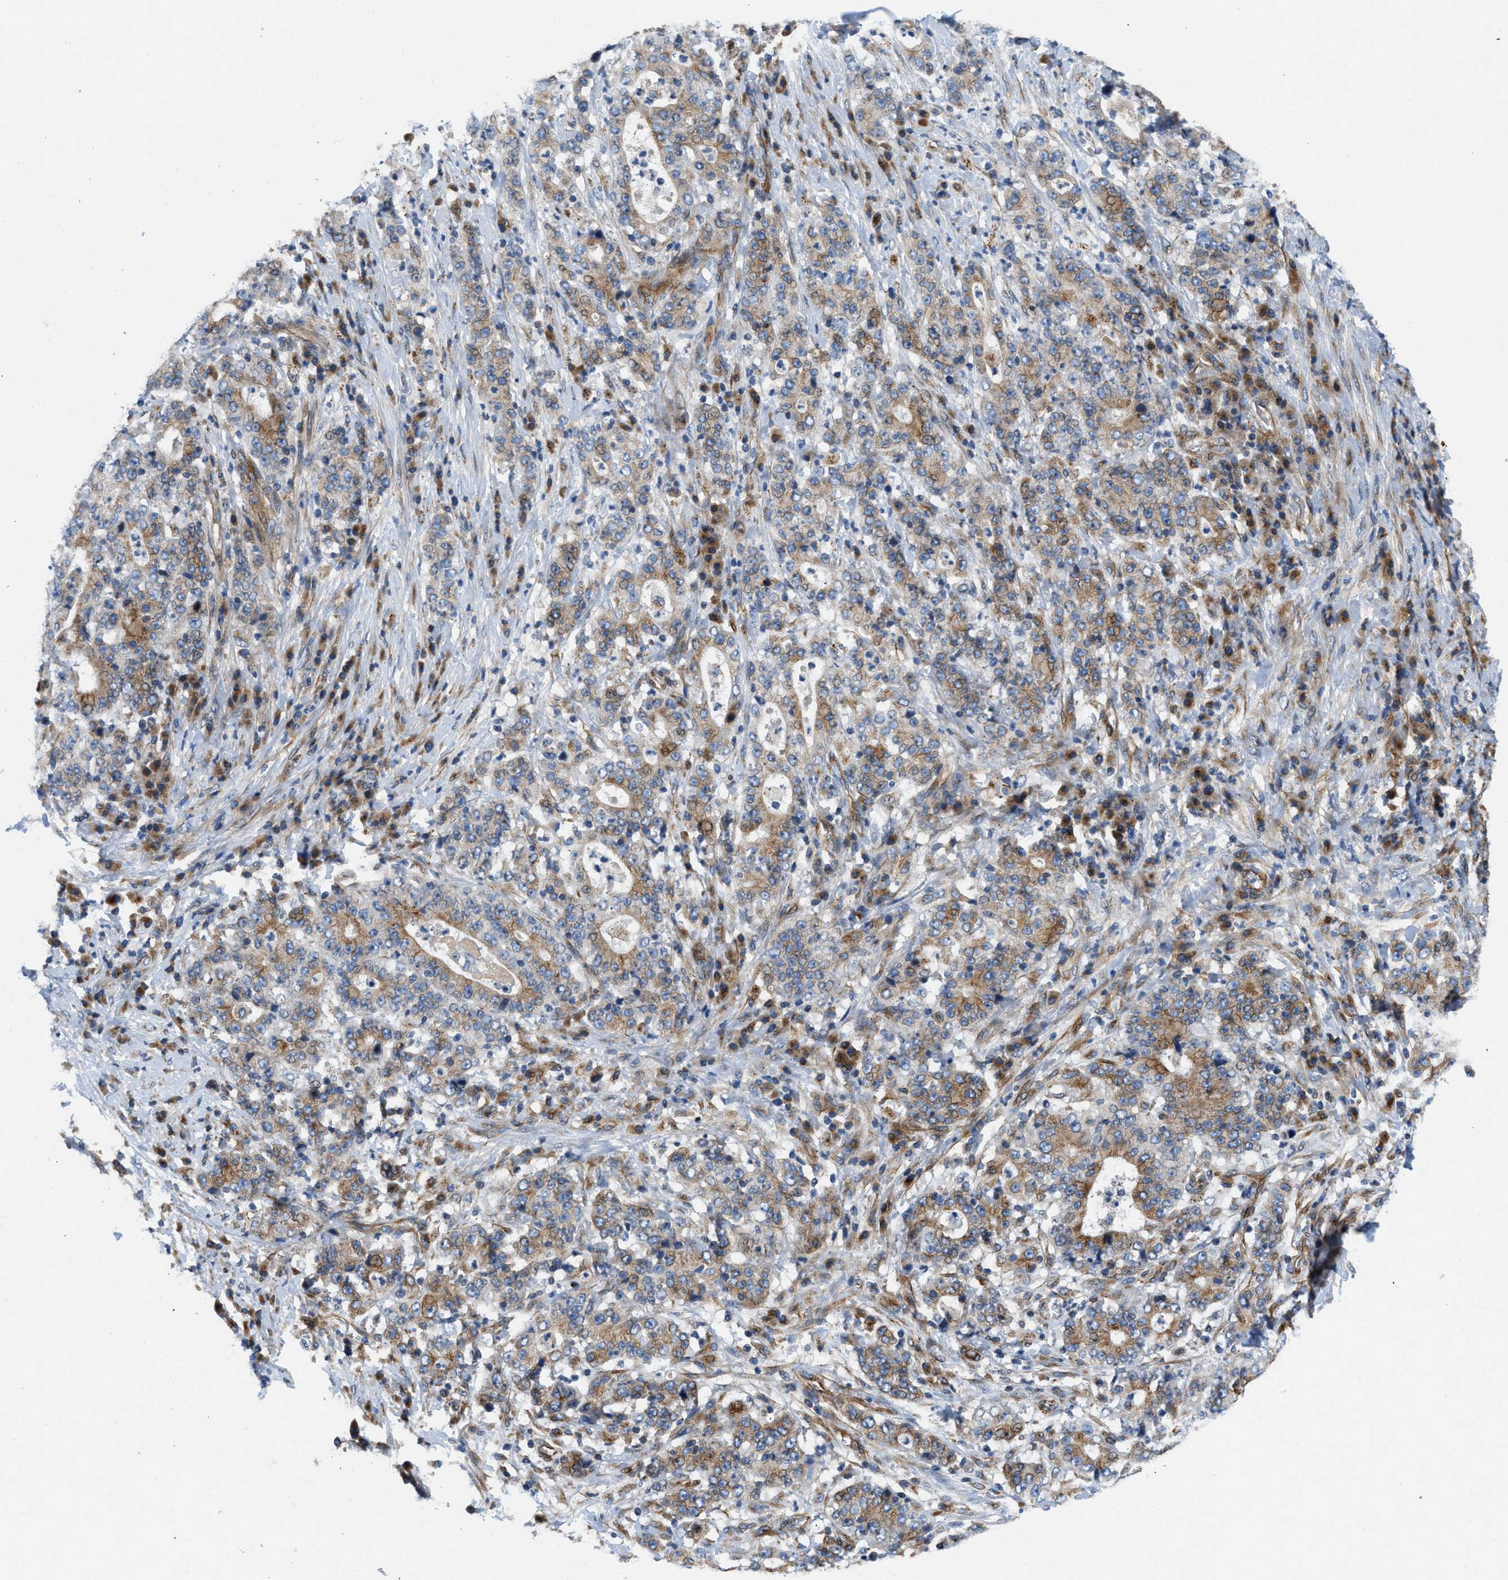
{"staining": {"intensity": "moderate", "quantity": "25%-75%", "location": "cytoplasmic/membranous"}, "tissue": "stomach cancer", "cell_type": "Tumor cells", "image_type": "cancer", "snomed": [{"axis": "morphology", "description": "Normal tissue, NOS"}, {"axis": "morphology", "description": "Adenocarcinoma, NOS"}, {"axis": "topography", "description": "Stomach, upper"}, {"axis": "topography", "description": "Stomach"}], "caption": "DAB immunohistochemical staining of stomach cancer exhibits moderate cytoplasmic/membranous protein positivity in approximately 25%-75% of tumor cells.", "gene": "TMEM248", "patient": {"sex": "male", "age": 59}}